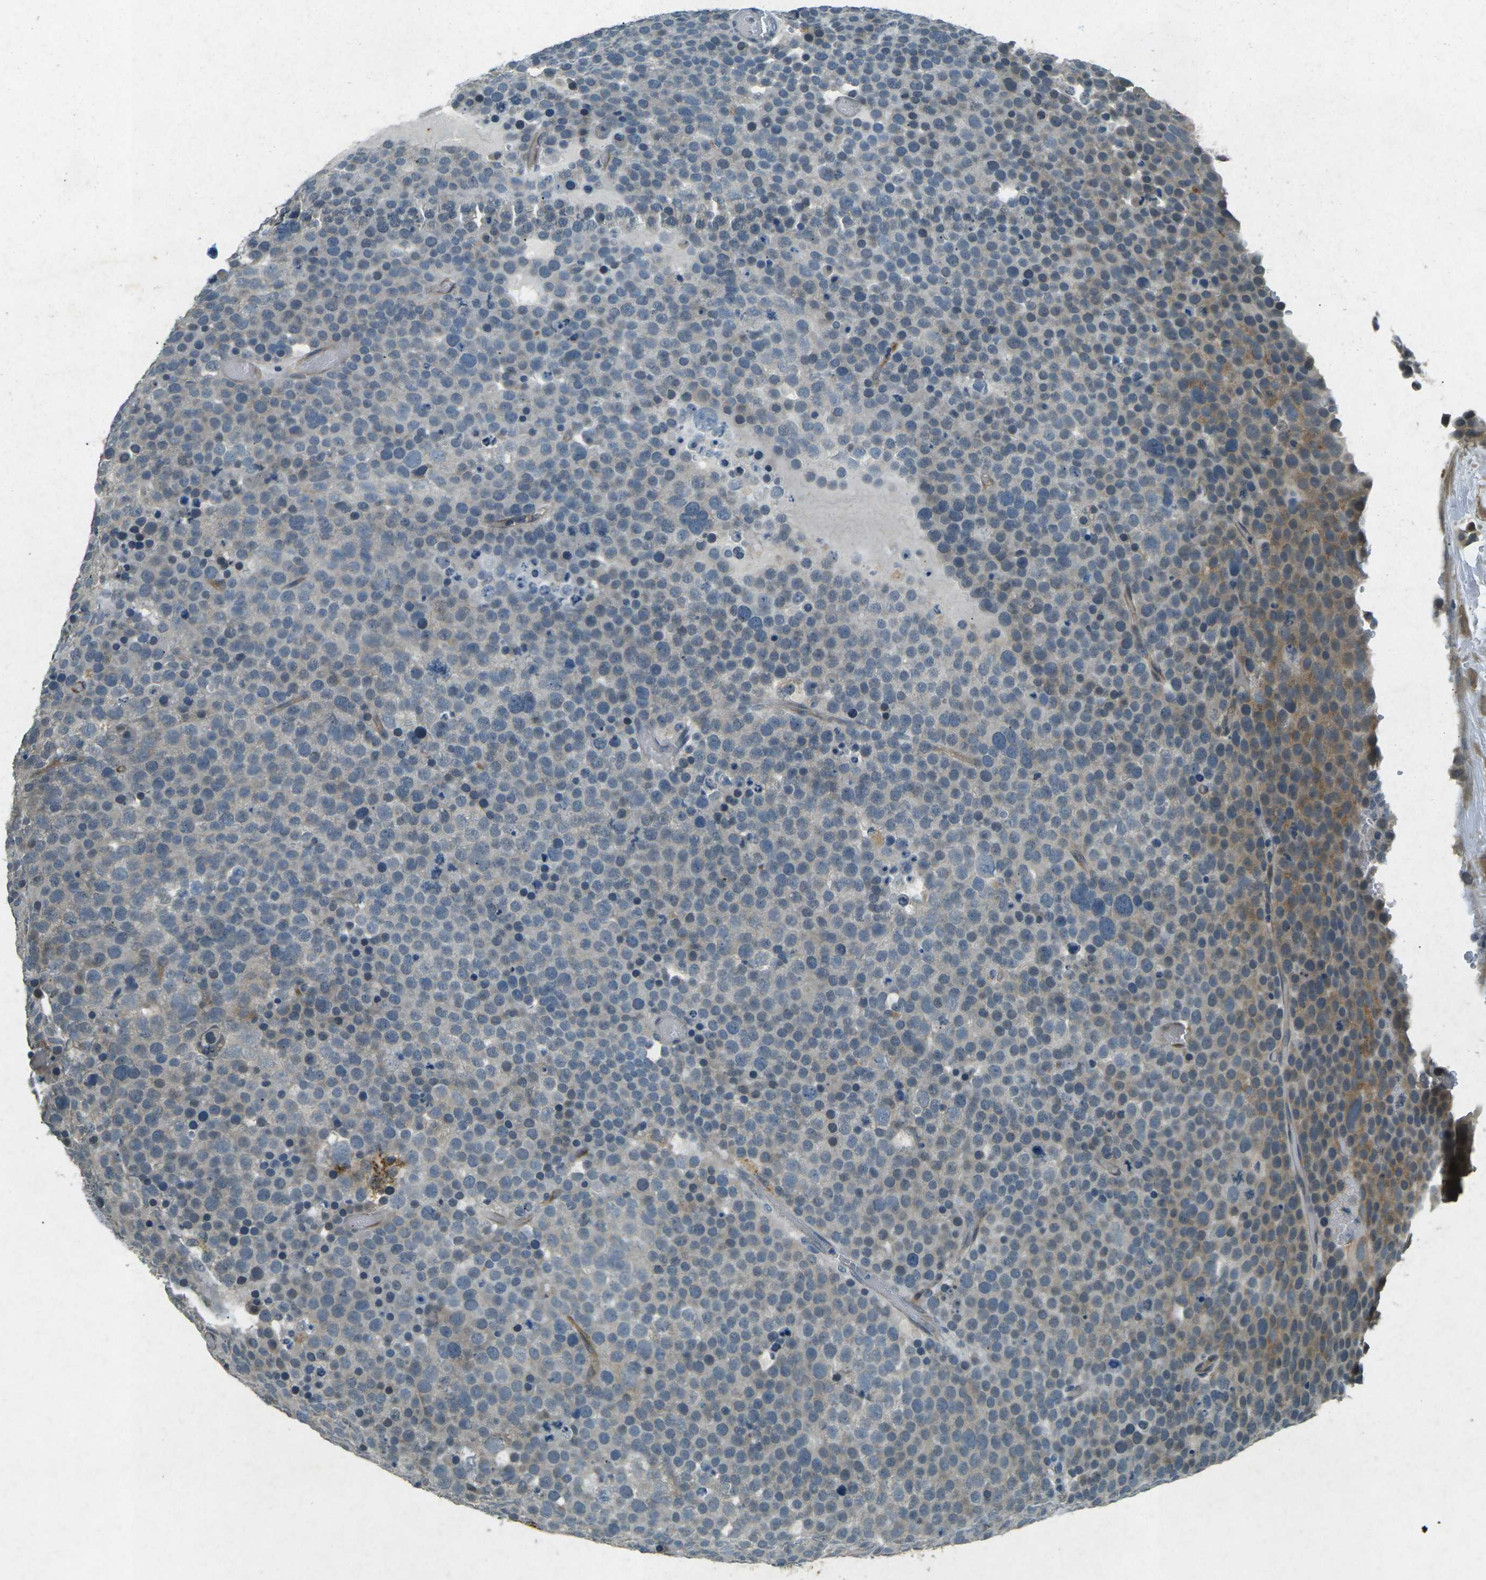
{"staining": {"intensity": "moderate", "quantity": "<25%", "location": "cytoplasmic/membranous"}, "tissue": "testis cancer", "cell_type": "Tumor cells", "image_type": "cancer", "snomed": [{"axis": "morphology", "description": "Seminoma, NOS"}, {"axis": "topography", "description": "Testis"}], "caption": "A histopathology image showing moderate cytoplasmic/membranous expression in about <25% of tumor cells in testis seminoma, as visualized by brown immunohistochemical staining.", "gene": "PDE2A", "patient": {"sex": "male", "age": 71}}